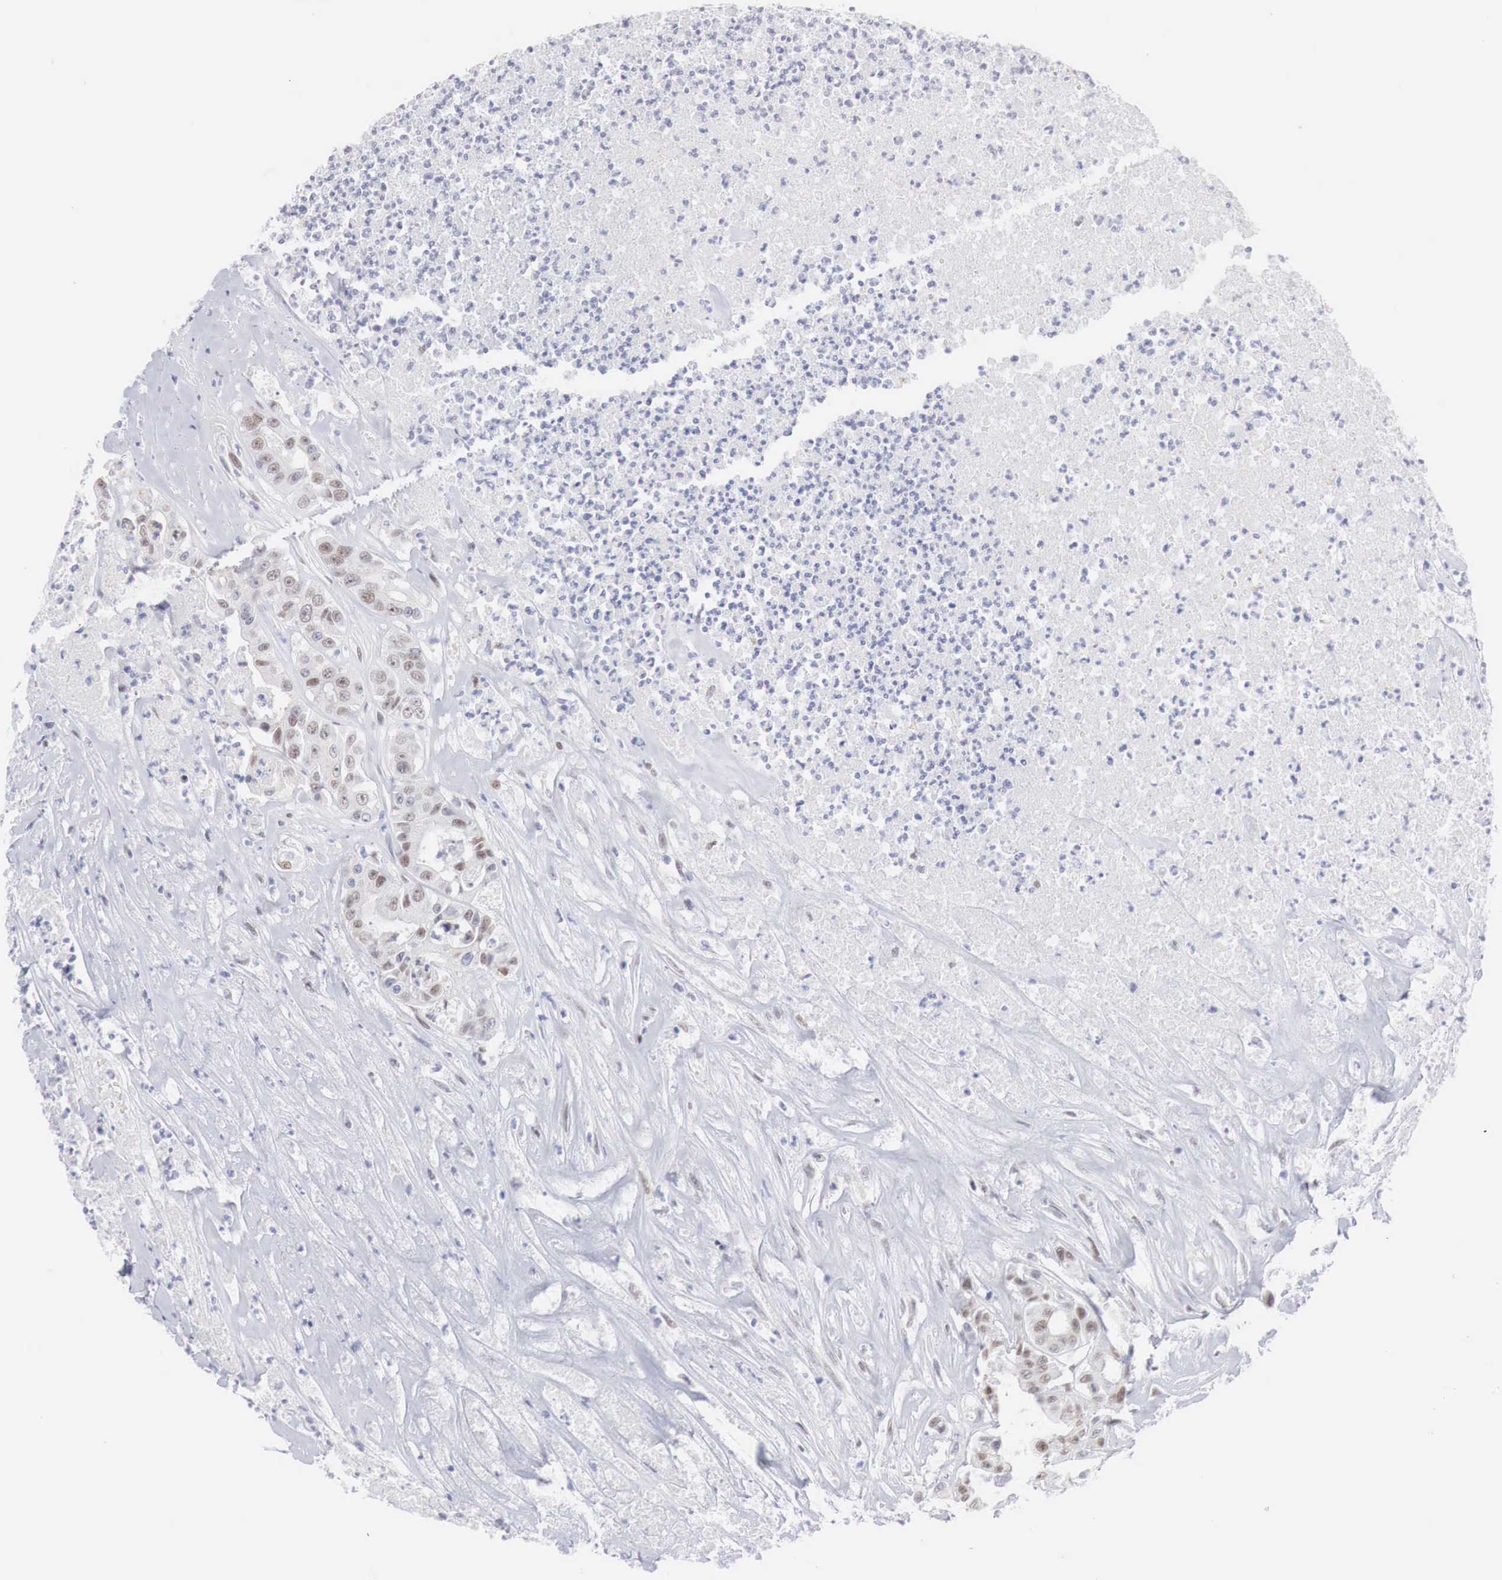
{"staining": {"intensity": "moderate", "quantity": "25%-75%", "location": "nuclear"}, "tissue": "colorectal cancer", "cell_type": "Tumor cells", "image_type": "cancer", "snomed": [{"axis": "morphology", "description": "Adenocarcinoma, NOS"}, {"axis": "topography", "description": "Colon"}], "caption": "This is an image of immunohistochemistry staining of colorectal adenocarcinoma, which shows moderate staining in the nuclear of tumor cells.", "gene": "FOXP2", "patient": {"sex": "female", "age": 70}}